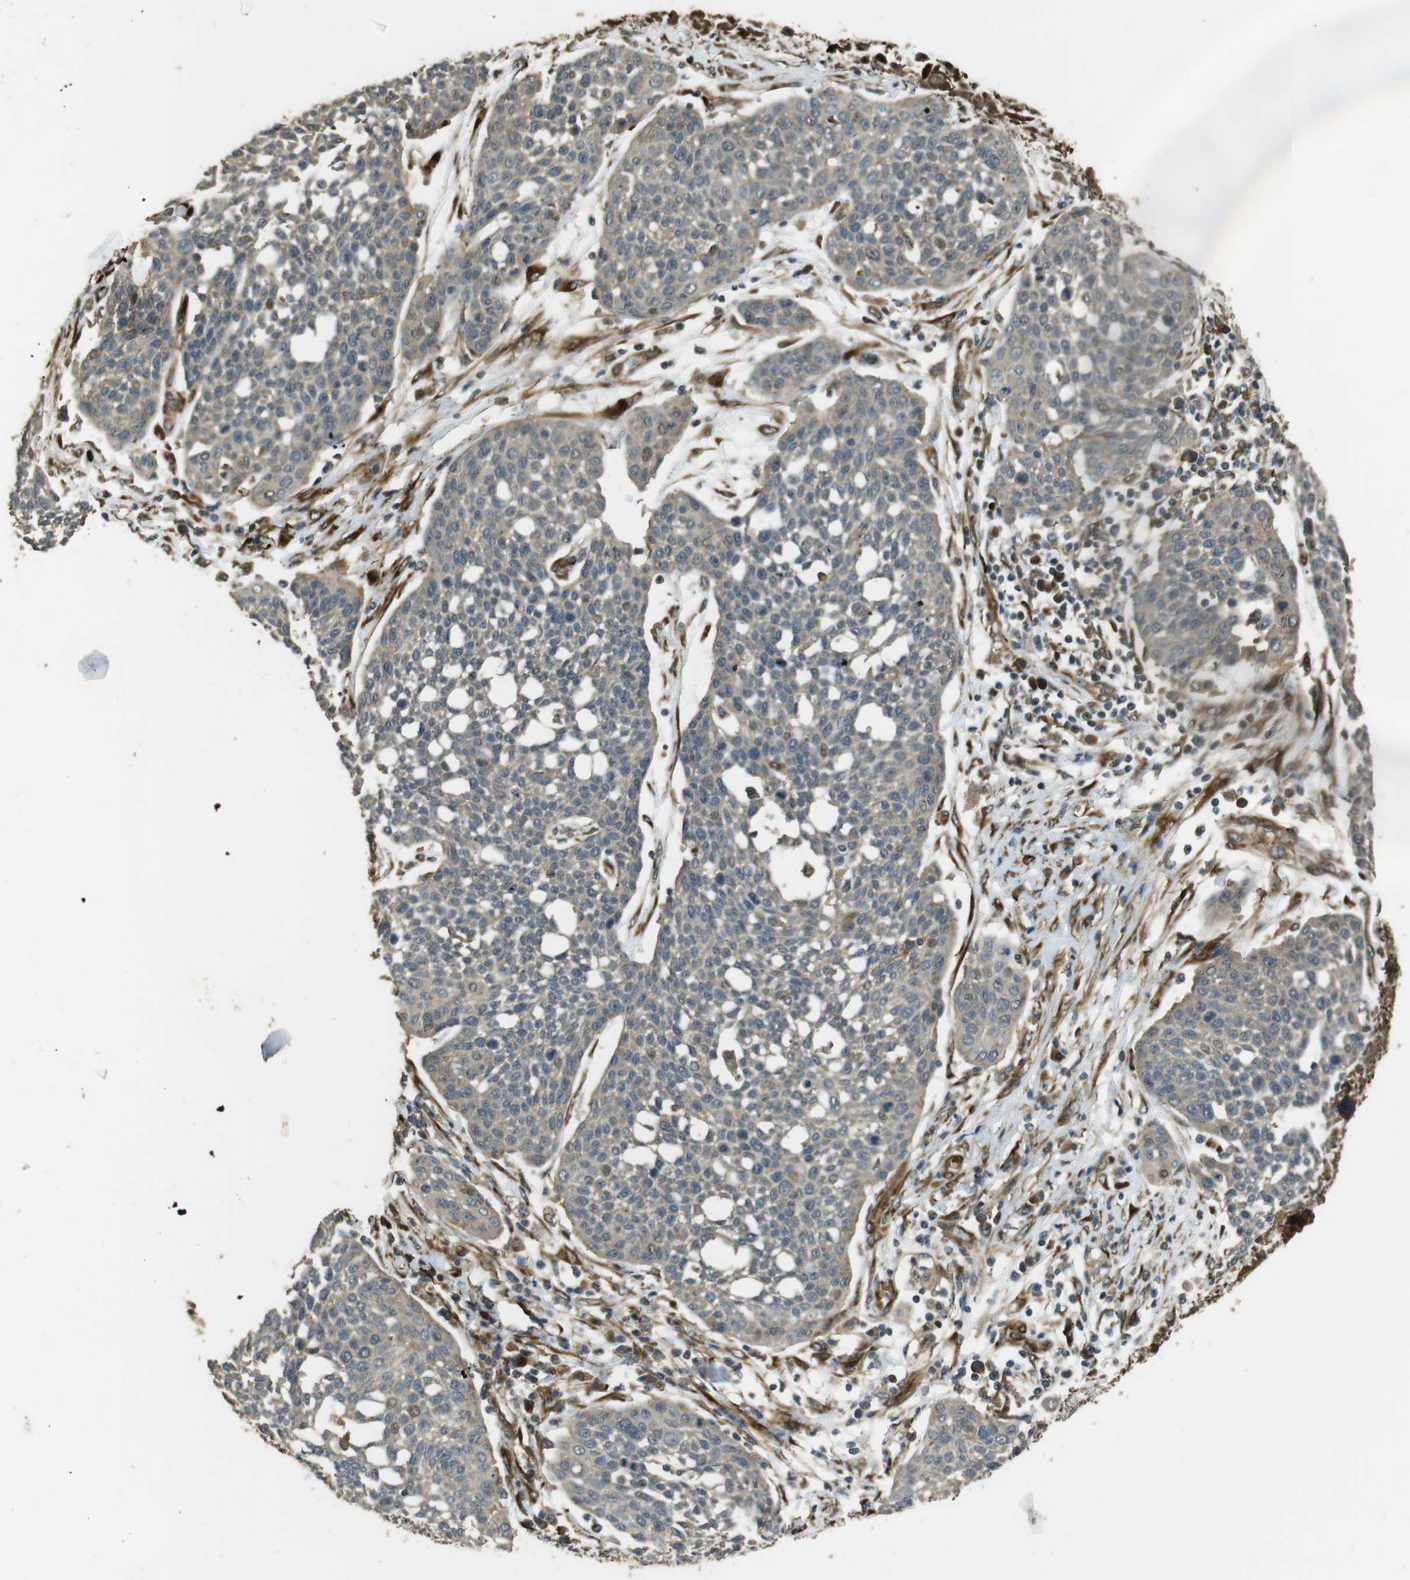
{"staining": {"intensity": "weak", "quantity": "25%-75%", "location": "cytoplasmic/membranous"}, "tissue": "cervical cancer", "cell_type": "Tumor cells", "image_type": "cancer", "snomed": [{"axis": "morphology", "description": "Squamous cell carcinoma, NOS"}, {"axis": "topography", "description": "Cervix"}], "caption": "An image of squamous cell carcinoma (cervical) stained for a protein reveals weak cytoplasmic/membranous brown staining in tumor cells.", "gene": "MSRB3", "patient": {"sex": "female", "age": 34}}